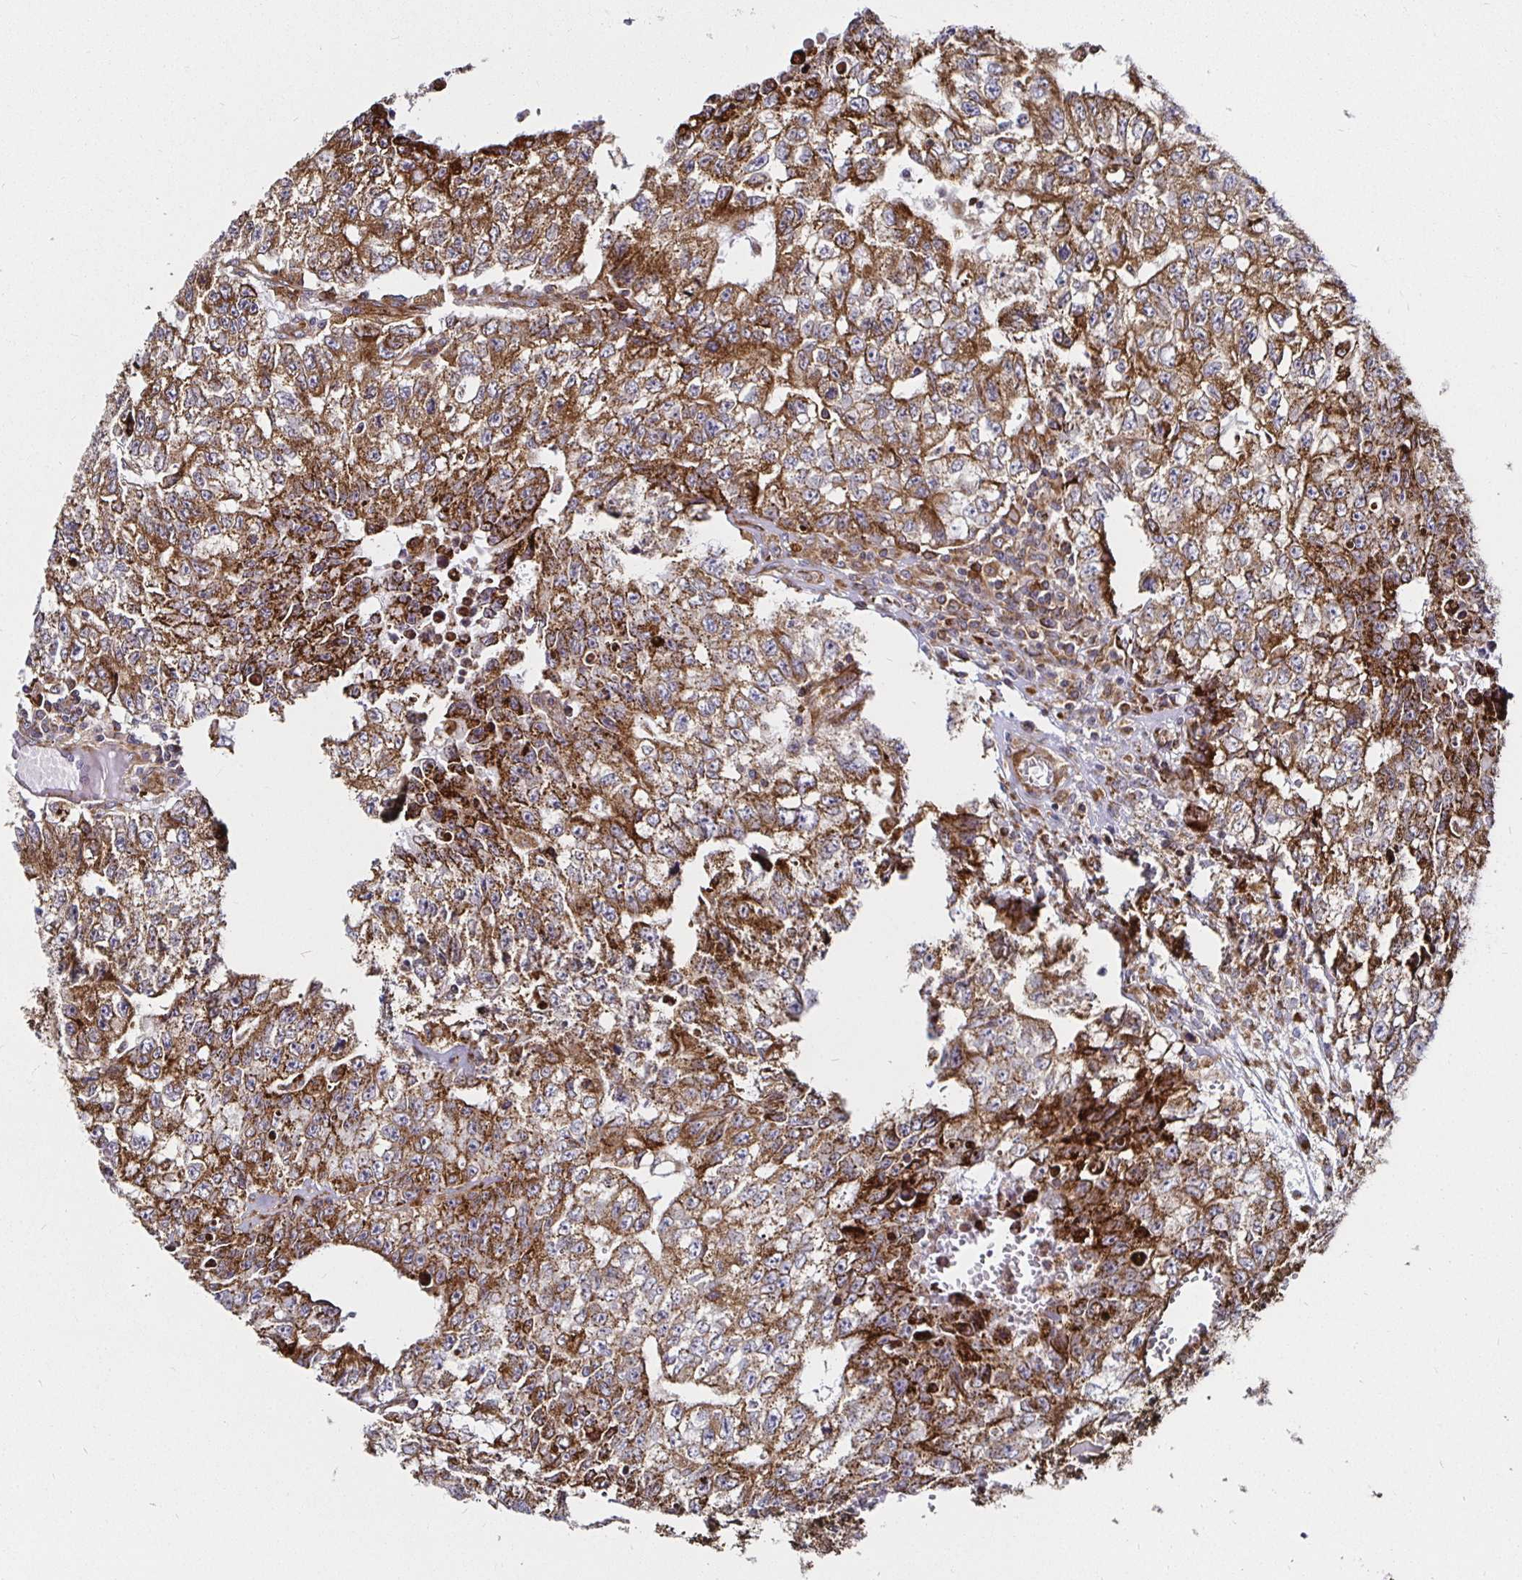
{"staining": {"intensity": "moderate", "quantity": ">75%", "location": "cytoplasmic/membranous"}, "tissue": "testis cancer", "cell_type": "Tumor cells", "image_type": "cancer", "snomed": [{"axis": "morphology", "description": "Carcinoma, Embryonal, NOS"}, {"axis": "morphology", "description": "Teratoma, malignant, NOS"}, {"axis": "topography", "description": "Testis"}], "caption": "A micrograph of human malignant teratoma (testis) stained for a protein reveals moderate cytoplasmic/membranous brown staining in tumor cells.", "gene": "SMYD3", "patient": {"sex": "male", "age": 24}}